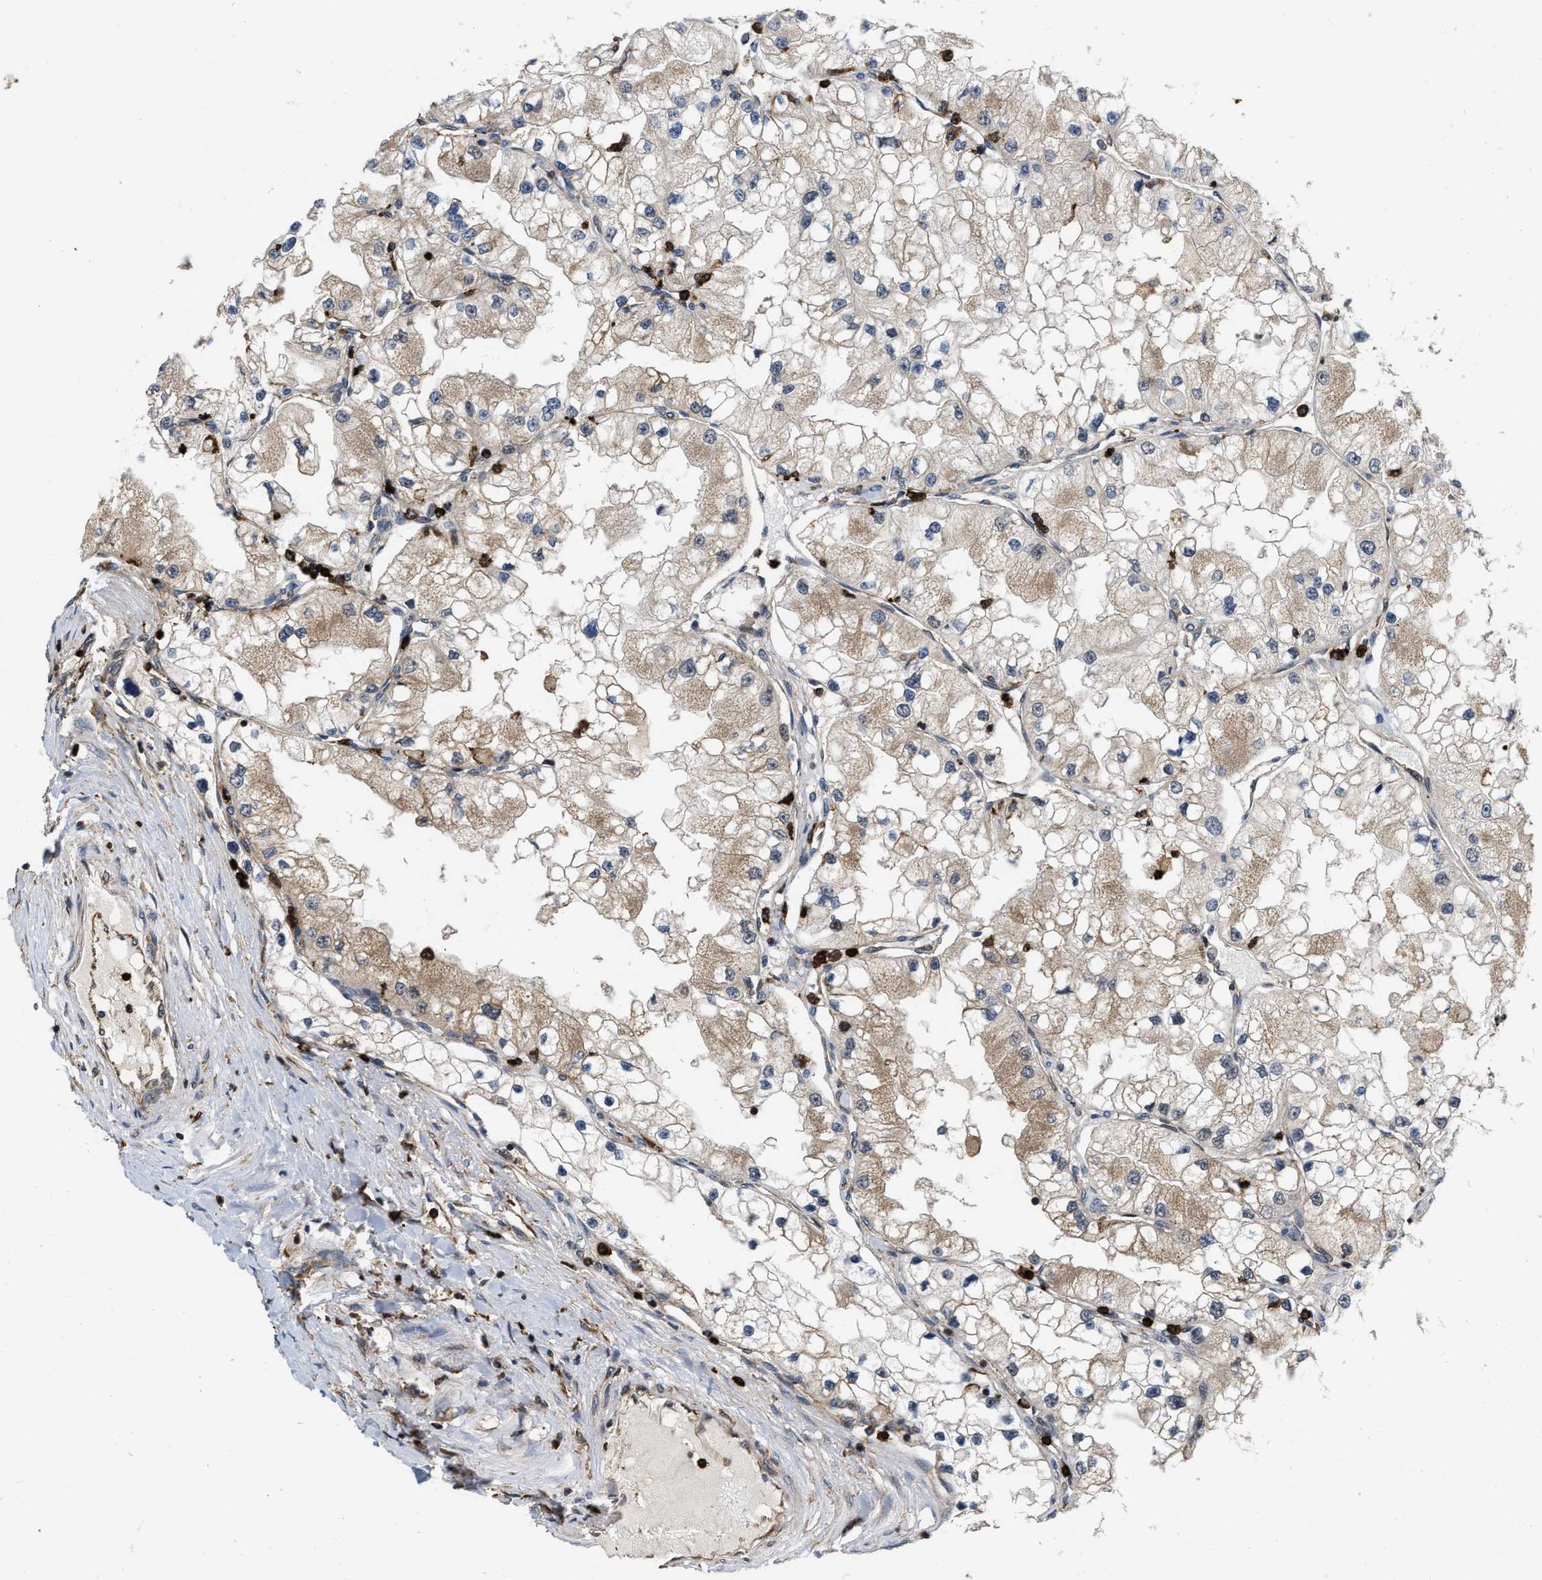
{"staining": {"intensity": "weak", "quantity": ">75%", "location": "cytoplasmic/membranous"}, "tissue": "renal cancer", "cell_type": "Tumor cells", "image_type": "cancer", "snomed": [{"axis": "morphology", "description": "Adenocarcinoma, NOS"}, {"axis": "topography", "description": "Kidney"}], "caption": "Immunohistochemistry (IHC) histopathology image of renal cancer (adenocarcinoma) stained for a protein (brown), which shows low levels of weak cytoplasmic/membranous expression in approximately >75% of tumor cells.", "gene": "IQCE", "patient": {"sex": "male", "age": 68}}